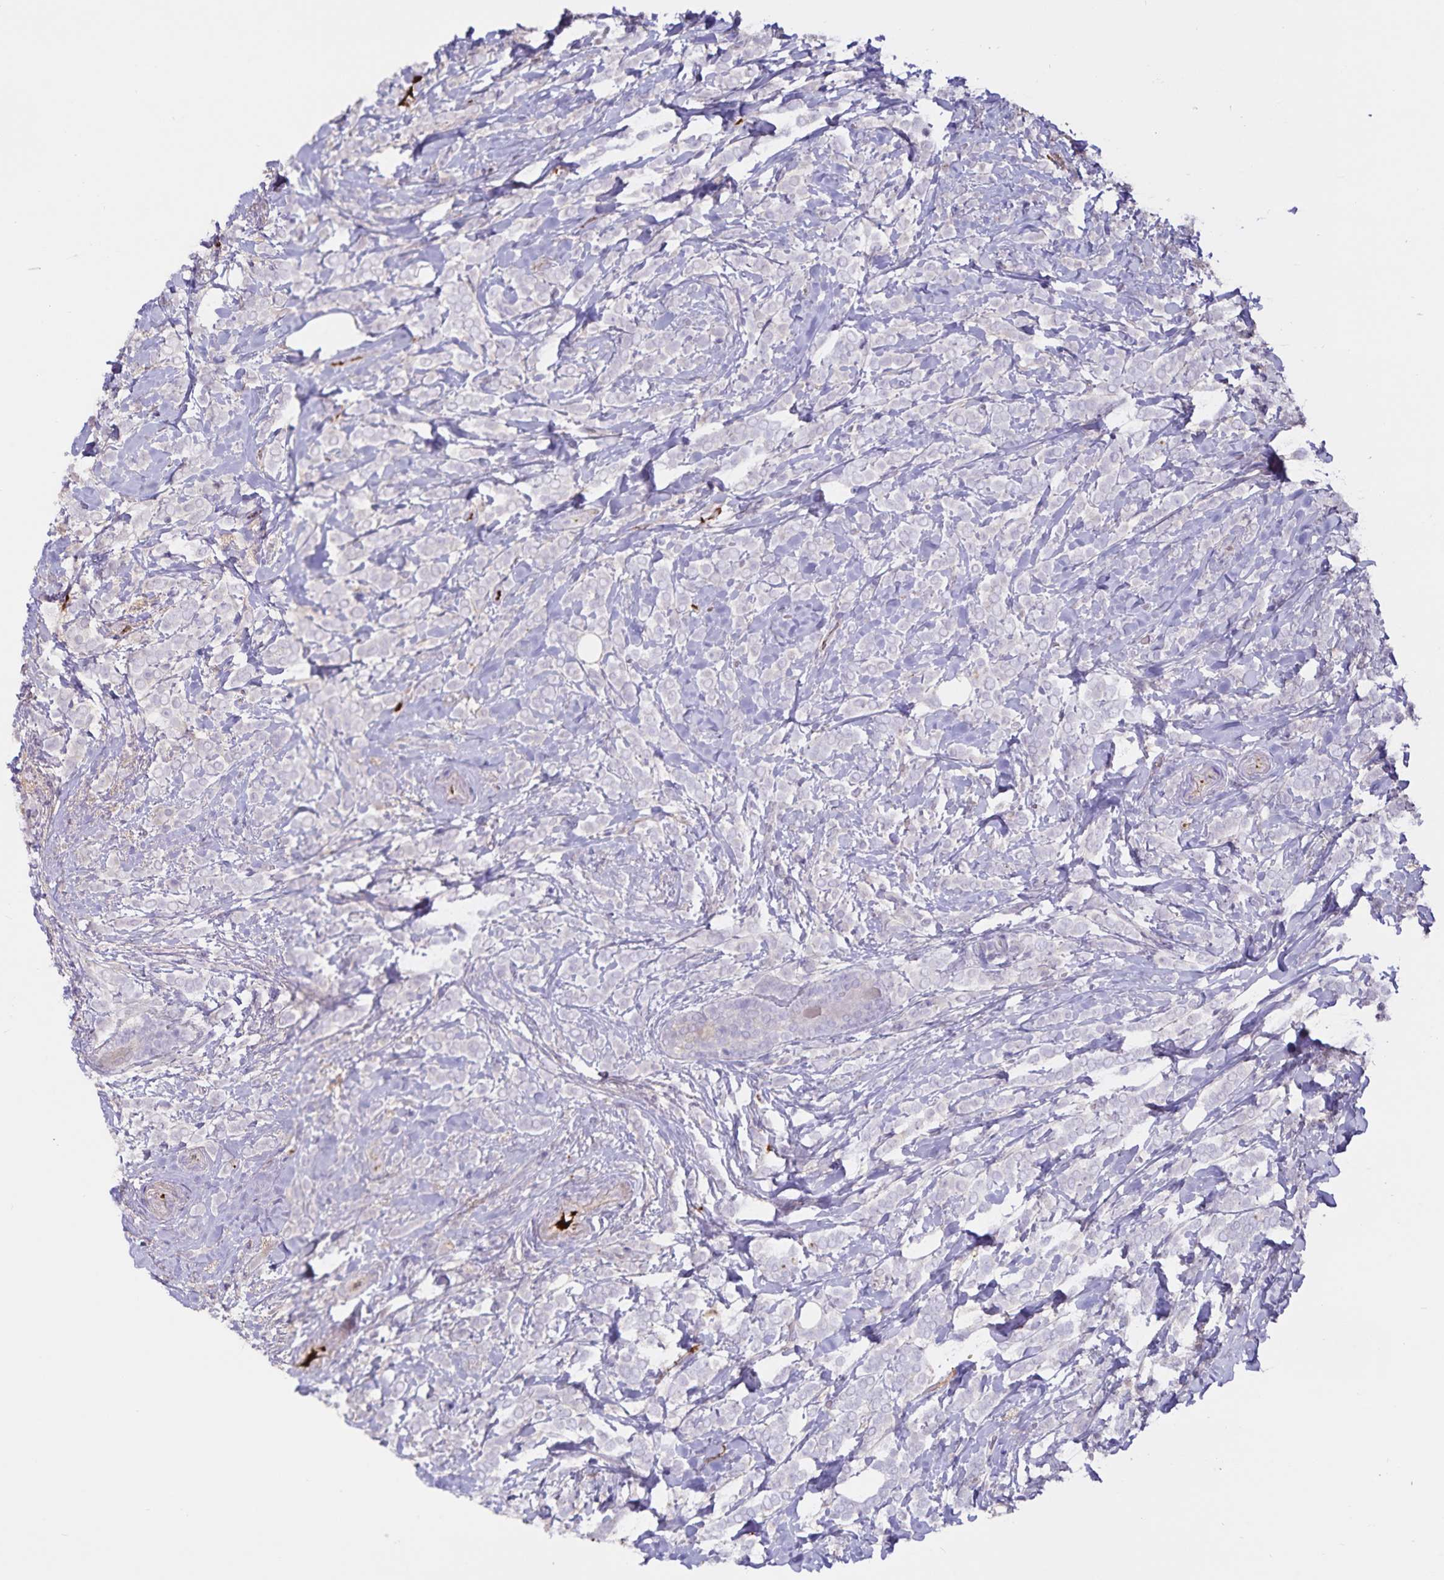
{"staining": {"intensity": "negative", "quantity": "none", "location": "none"}, "tissue": "breast cancer", "cell_type": "Tumor cells", "image_type": "cancer", "snomed": [{"axis": "morphology", "description": "Lobular carcinoma"}, {"axis": "topography", "description": "Breast"}], "caption": "Protein analysis of breast cancer reveals no significant expression in tumor cells.", "gene": "FGG", "patient": {"sex": "female", "age": 49}}